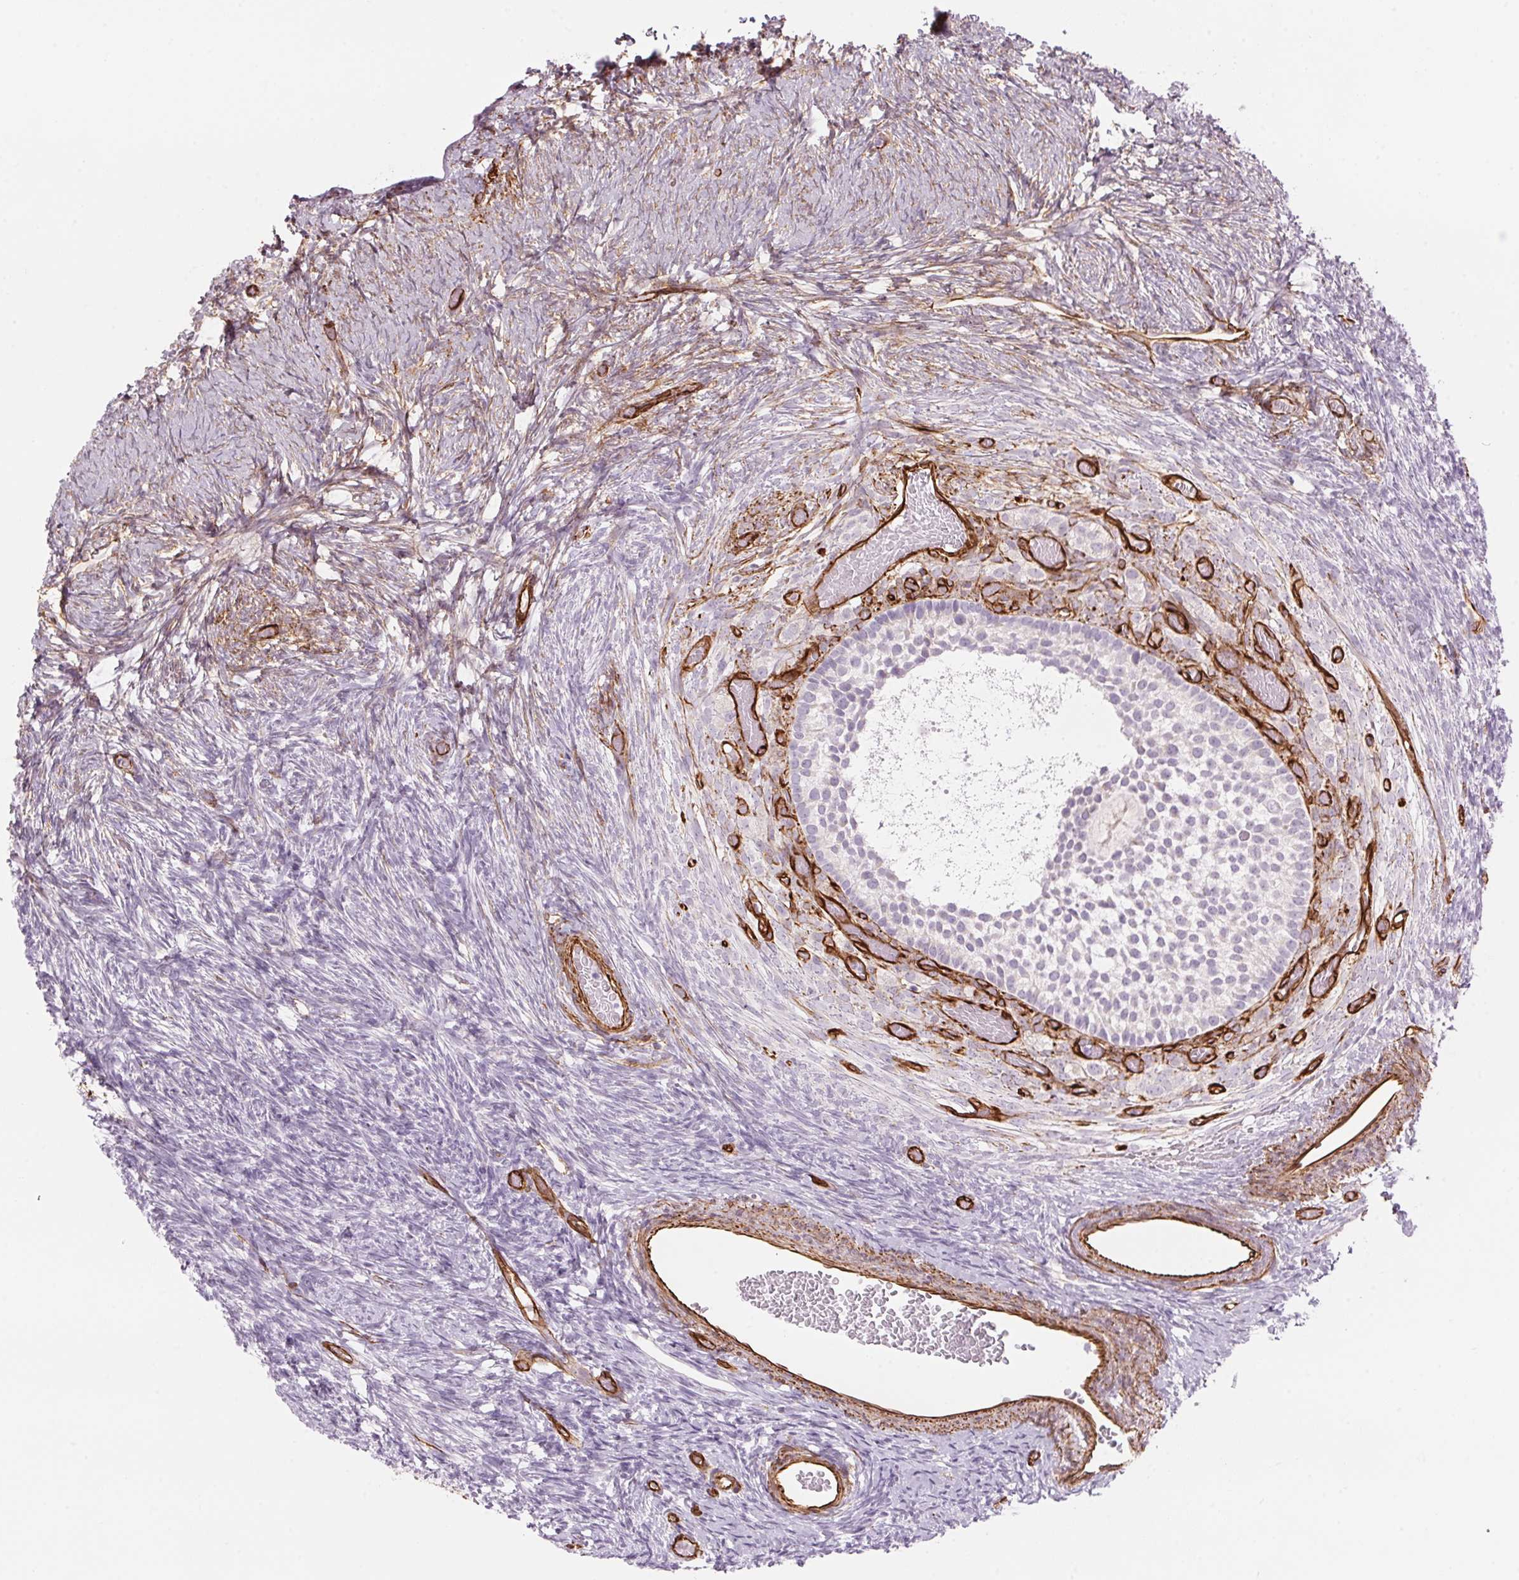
{"staining": {"intensity": "negative", "quantity": "none", "location": "none"}, "tissue": "ovary", "cell_type": "Follicle cells", "image_type": "normal", "snomed": [{"axis": "morphology", "description": "Normal tissue, NOS"}, {"axis": "topography", "description": "Ovary"}], "caption": "High power microscopy histopathology image of an IHC image of benign ovary, revealing no significant staining in follicle cells.", "gene": "CLPS", "patient": {"sex": "female", "age": 39}}